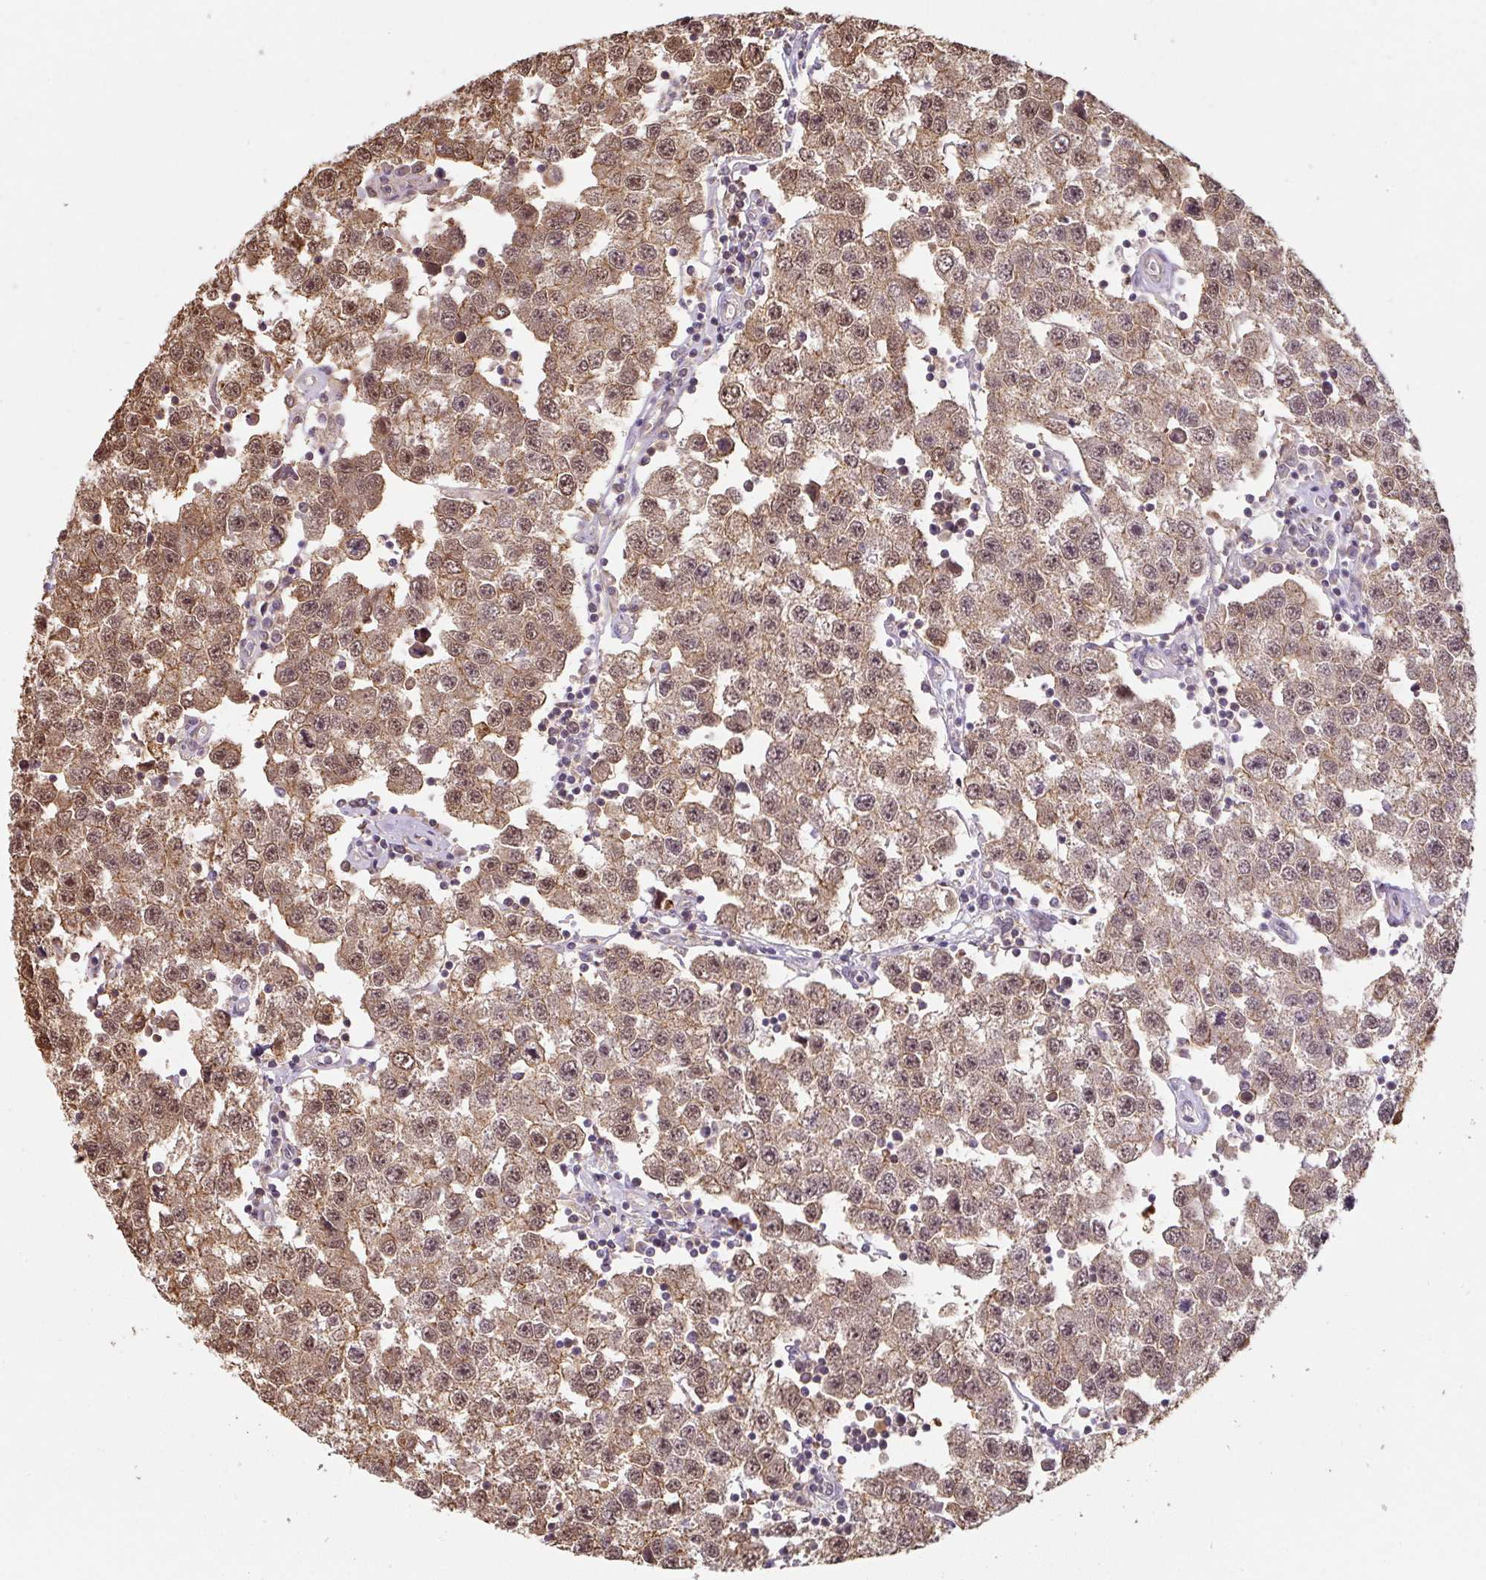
{"staining": {"intensity": "moderate", "quantity": ">75%", "location": "cytoplasmic/membranous,nuclear"}, "tissue": "testis cancer", "cell_type": "Tumor cells", "image_type": "cancer", "snomed": [{"axis": "morphology", "description": "Seminoma, NOS"}, {"axis": "topography", "description": "Testis"}], "caption": "The histopathology image exhibits a brown stain indicating the presence of a protein in the cytoplasmic/membranous and nuclear of tumor cells in testis seminoma. (Brightfield microscopy of DAB IHC at high magnification).", "gene": "ST13", "patient": {"sex": "male", "age": 34}}